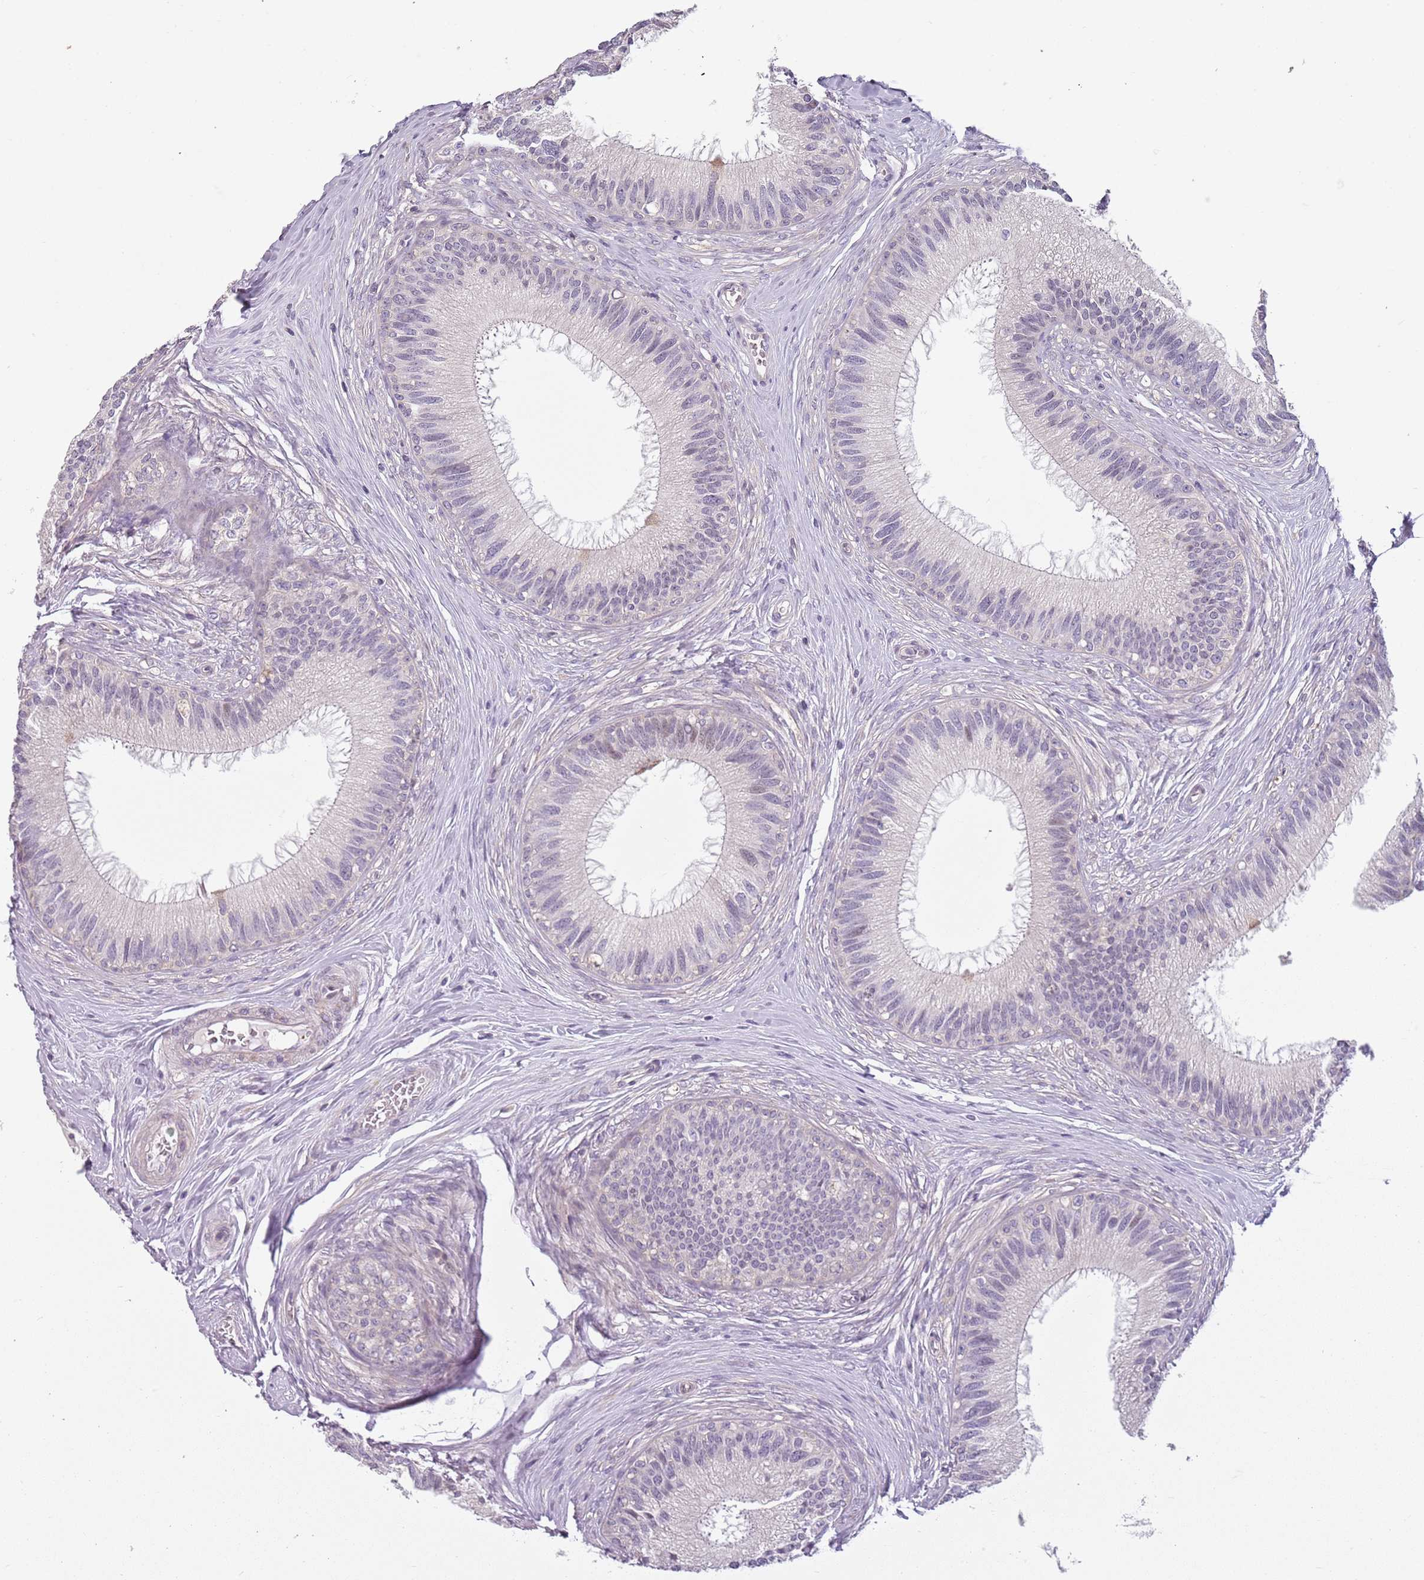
{"staining": {"intensity": "negative", "quantity": "none", "location": "none"}, "tissue": "epididymis", "cell_type": "Glandular cells", "image_type": "normal", "snomed": [{"axis": "morphology", "description": "Normal tissue, NOS"}, {"axis": "topography", "description": "Epididymis"}], "caption": "High magnification brightfield microscopy of normal epididymis stained with DAB (3,3'-diaminobenzidine) (brown) and counterstained with hematoxylin (blue): glandular cells show no significant staining. (DAB (3,3'-diaminobenzidine) IHC with hematoxylin counter stain).", "gene": "DEFB116", "patient": {"sex": "male", "age": 27}}